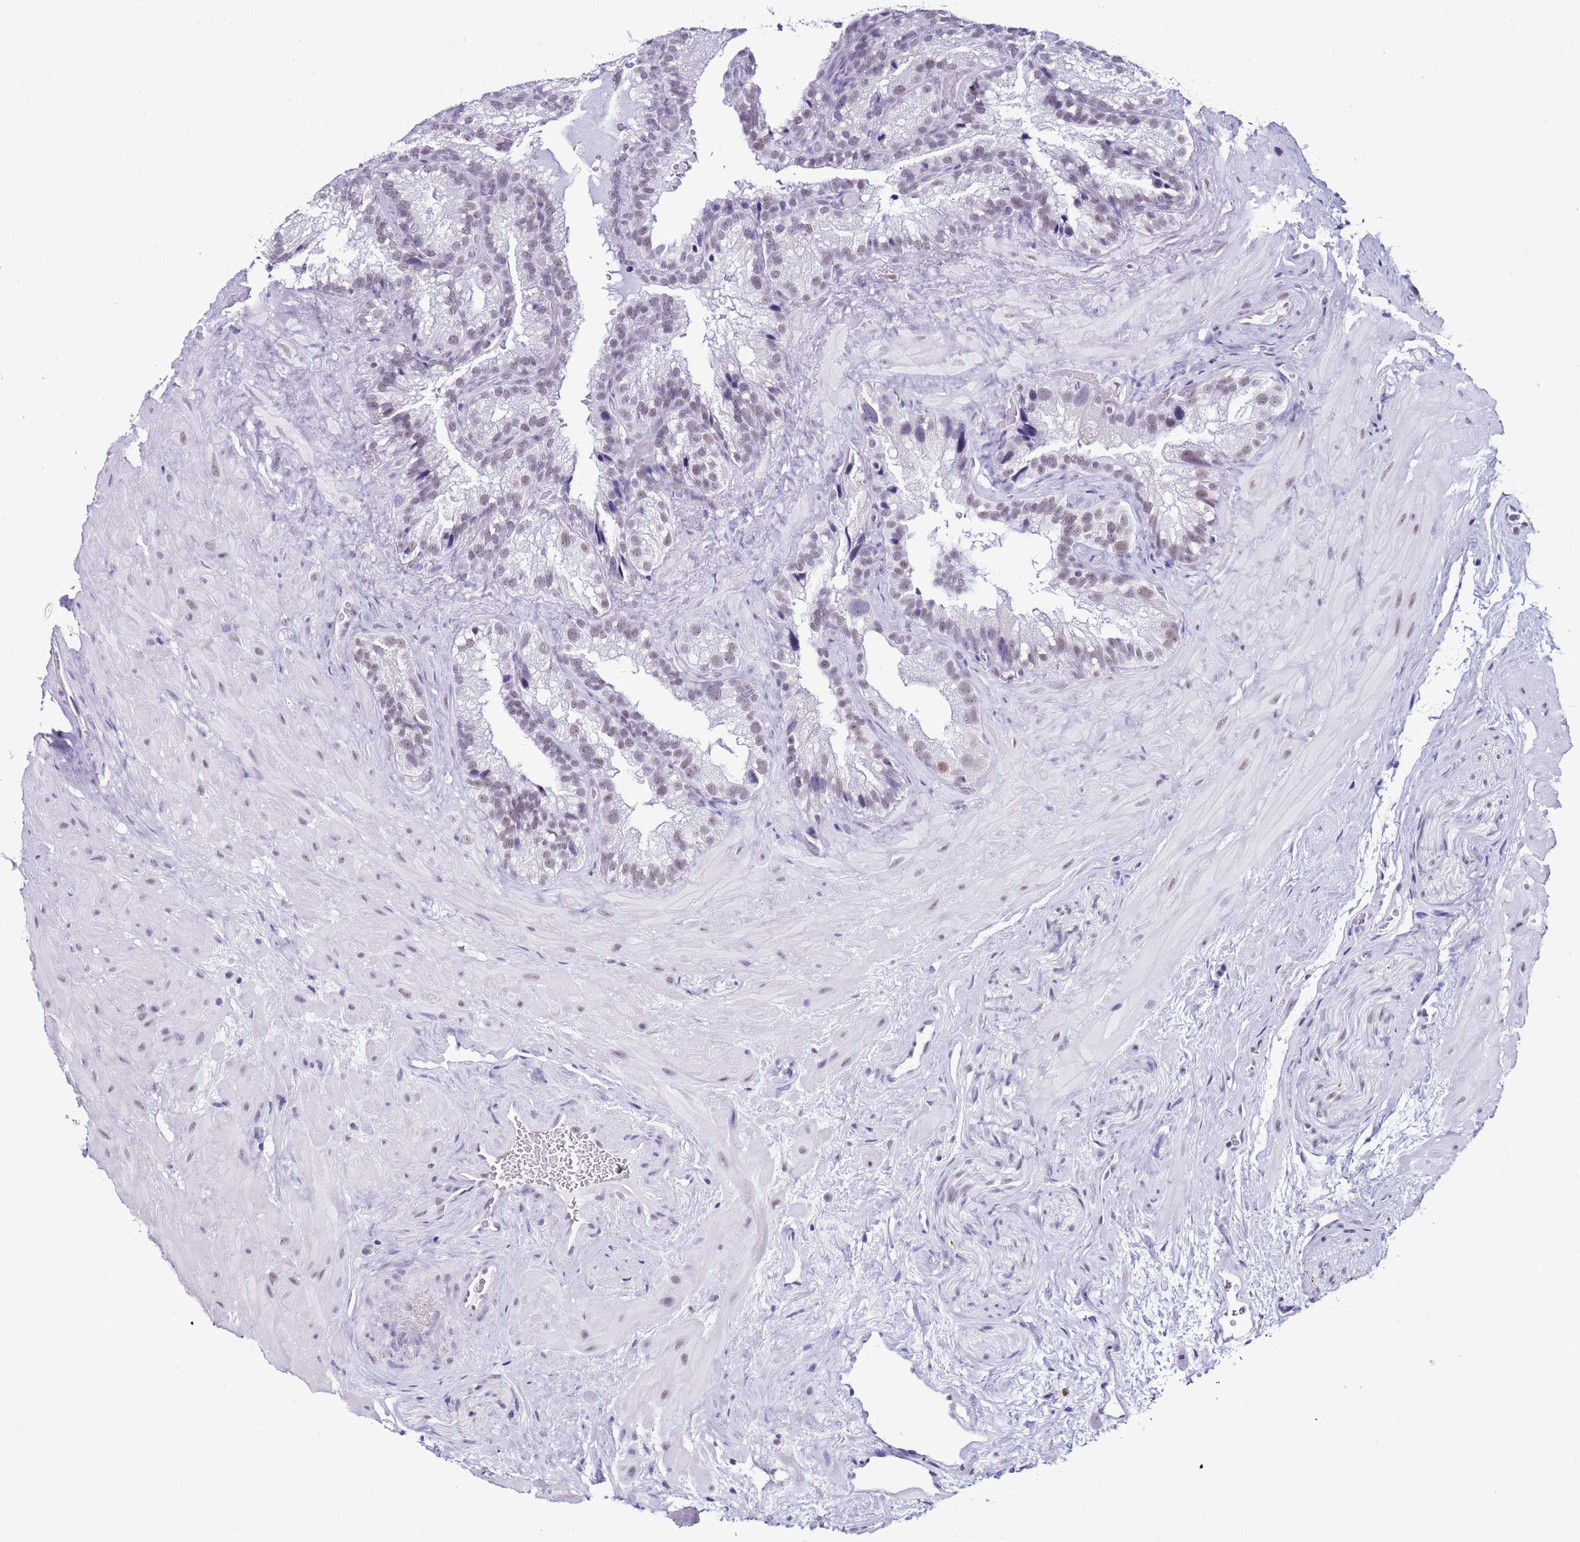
{"staining": {"intensity": "weak", "quantity": "<25%", "location": "nuclear"}, "tissue": "seminal vesicle", "cell_type": "Glandular cells", "image_type": "normal", "snomed": [{"axis": "morphology", "description": "Normal tissue, NOS"}, {"axis": "topography", "description": "Prostate"}, {"axis": "topography", "description": "Seminal veicle"}], "caption": "Immunohistochemistry (IHC) histopathology image of unremarkable seminal vesicle stained for a protein (brown), which displays no positivity in glandular cells. Brightfield microscopy of IHC stained with DAB (3,3'-diaminobenzidine) (brown) and hematoxylin (blue), captured at high magnification.", "gene": "DHX15", "patient": {"sex": "male", "age": 68}}